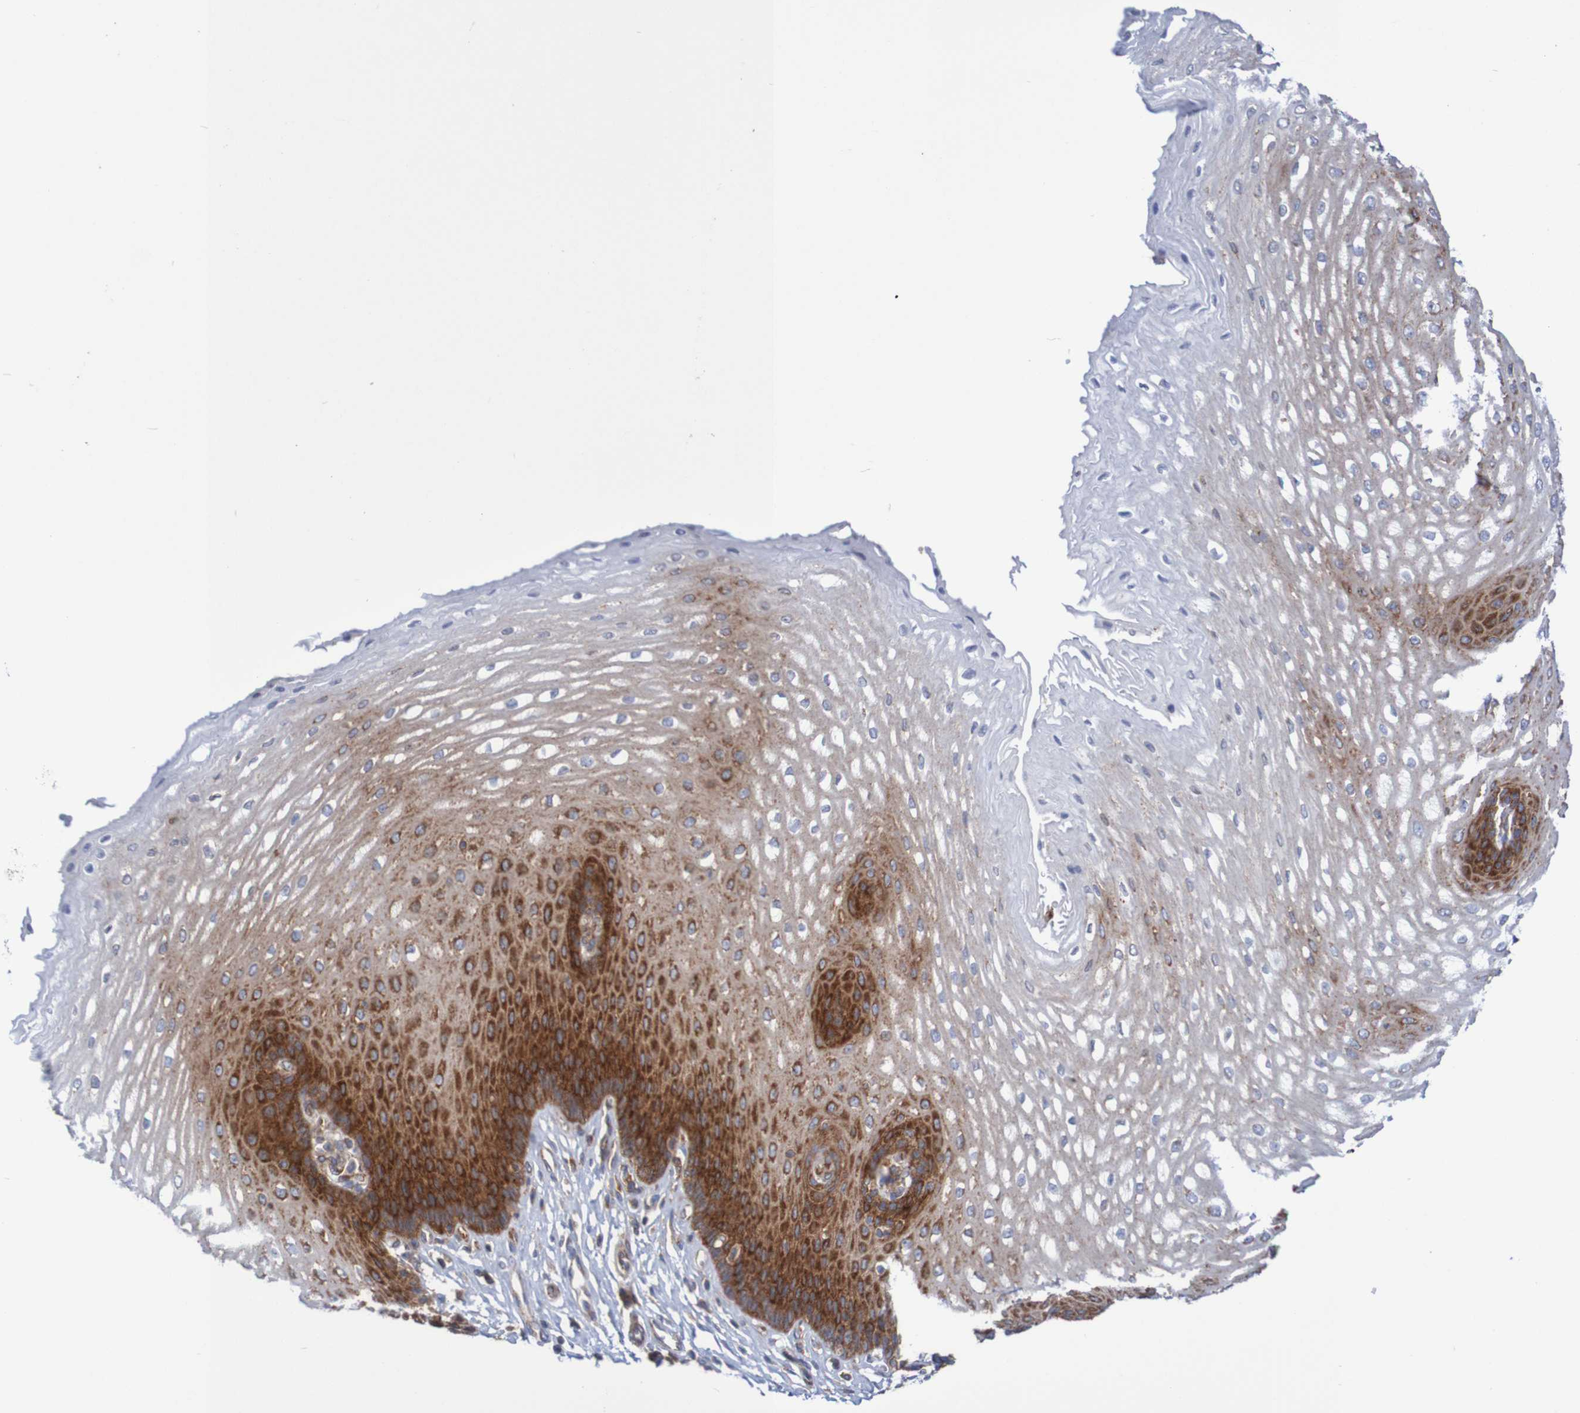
{"staining": {"intensity": "strong", "quantity": "25%-75%", "location": "cytoplasmic/membranous"}, "tissue": "esophagus", "cell_type": "Squamous epithelial cells", "image_type": "normal", "snomed": [{"axis": "morphology", "description": "Normal tissue, NOS"}, {"axis": "topography", "description": "Esophagus"}], "caption": "Immunohistochemistry (IHC) image of unremarkable esophagus: human esophagus stained using immunohistochemistry (IHC) demonstrates high levels of strong protein expression localized specifically in the cytoplasmic/membranous of squamous epithelial cells, appearing as a cytoplasmic/membranous brown color.", "gene": "FXR2", "patient": {"sex": "male", "age": 54}}